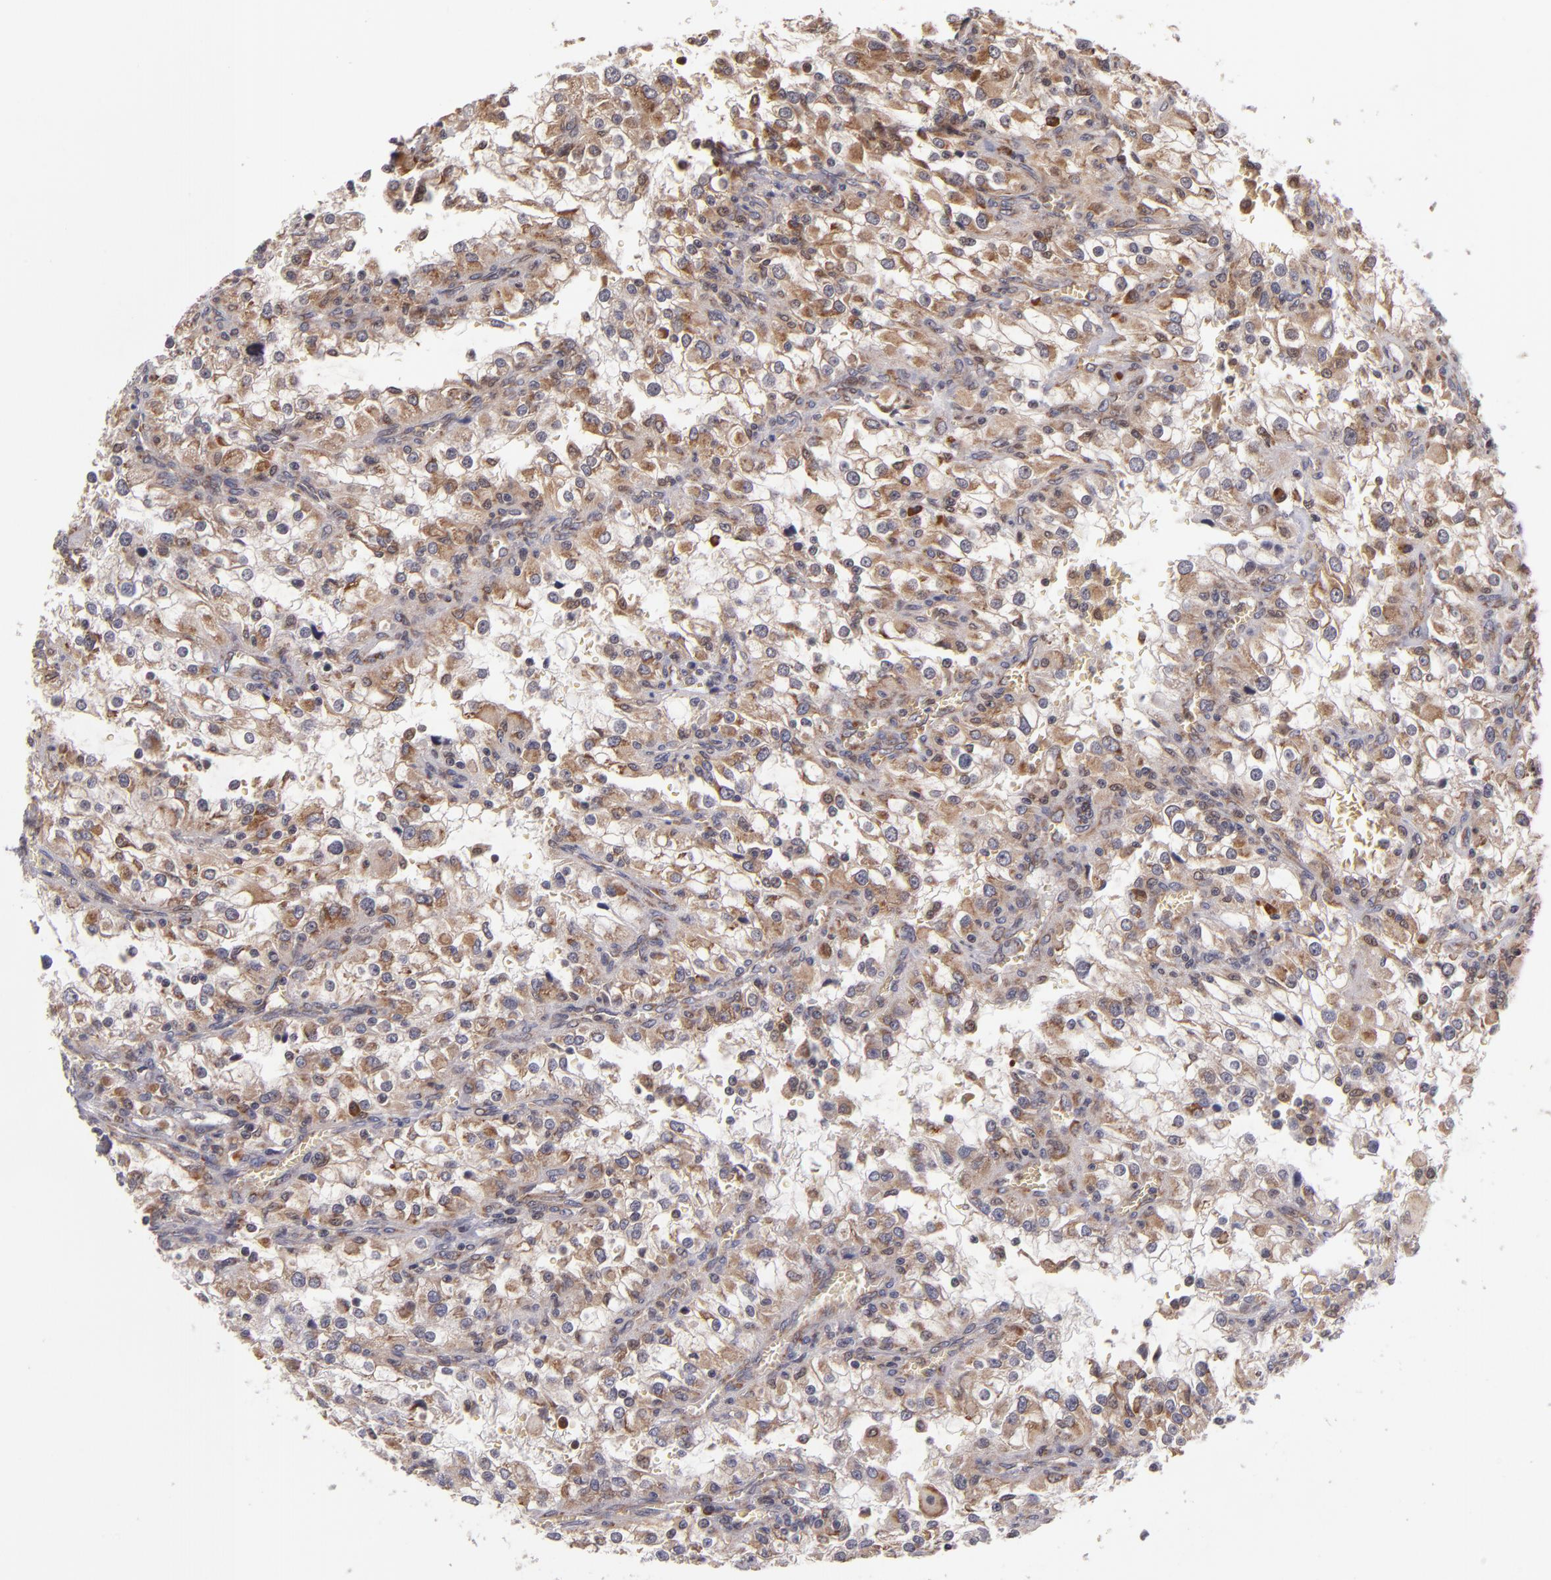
{"staining": {"intensity": "weak", "quantity": ">75%", "location": "cytoplasmic/membranous"}, "tissue": "renal cancer", "cell_type": "Tumor cells", "image_type": "cancer", "snomed": [{"axis": "morphology", "description": "Adenocarcinoma, NOS"}, {"axis": "topography", "description": "Kidney"}], "caption": "Tumor cells display low levels of weak cytoplasmic/membranous positivity in about >75% of cells in renal cancer.", "gene": "CASP1", "patient": {"sex": "female", "age": 52}}